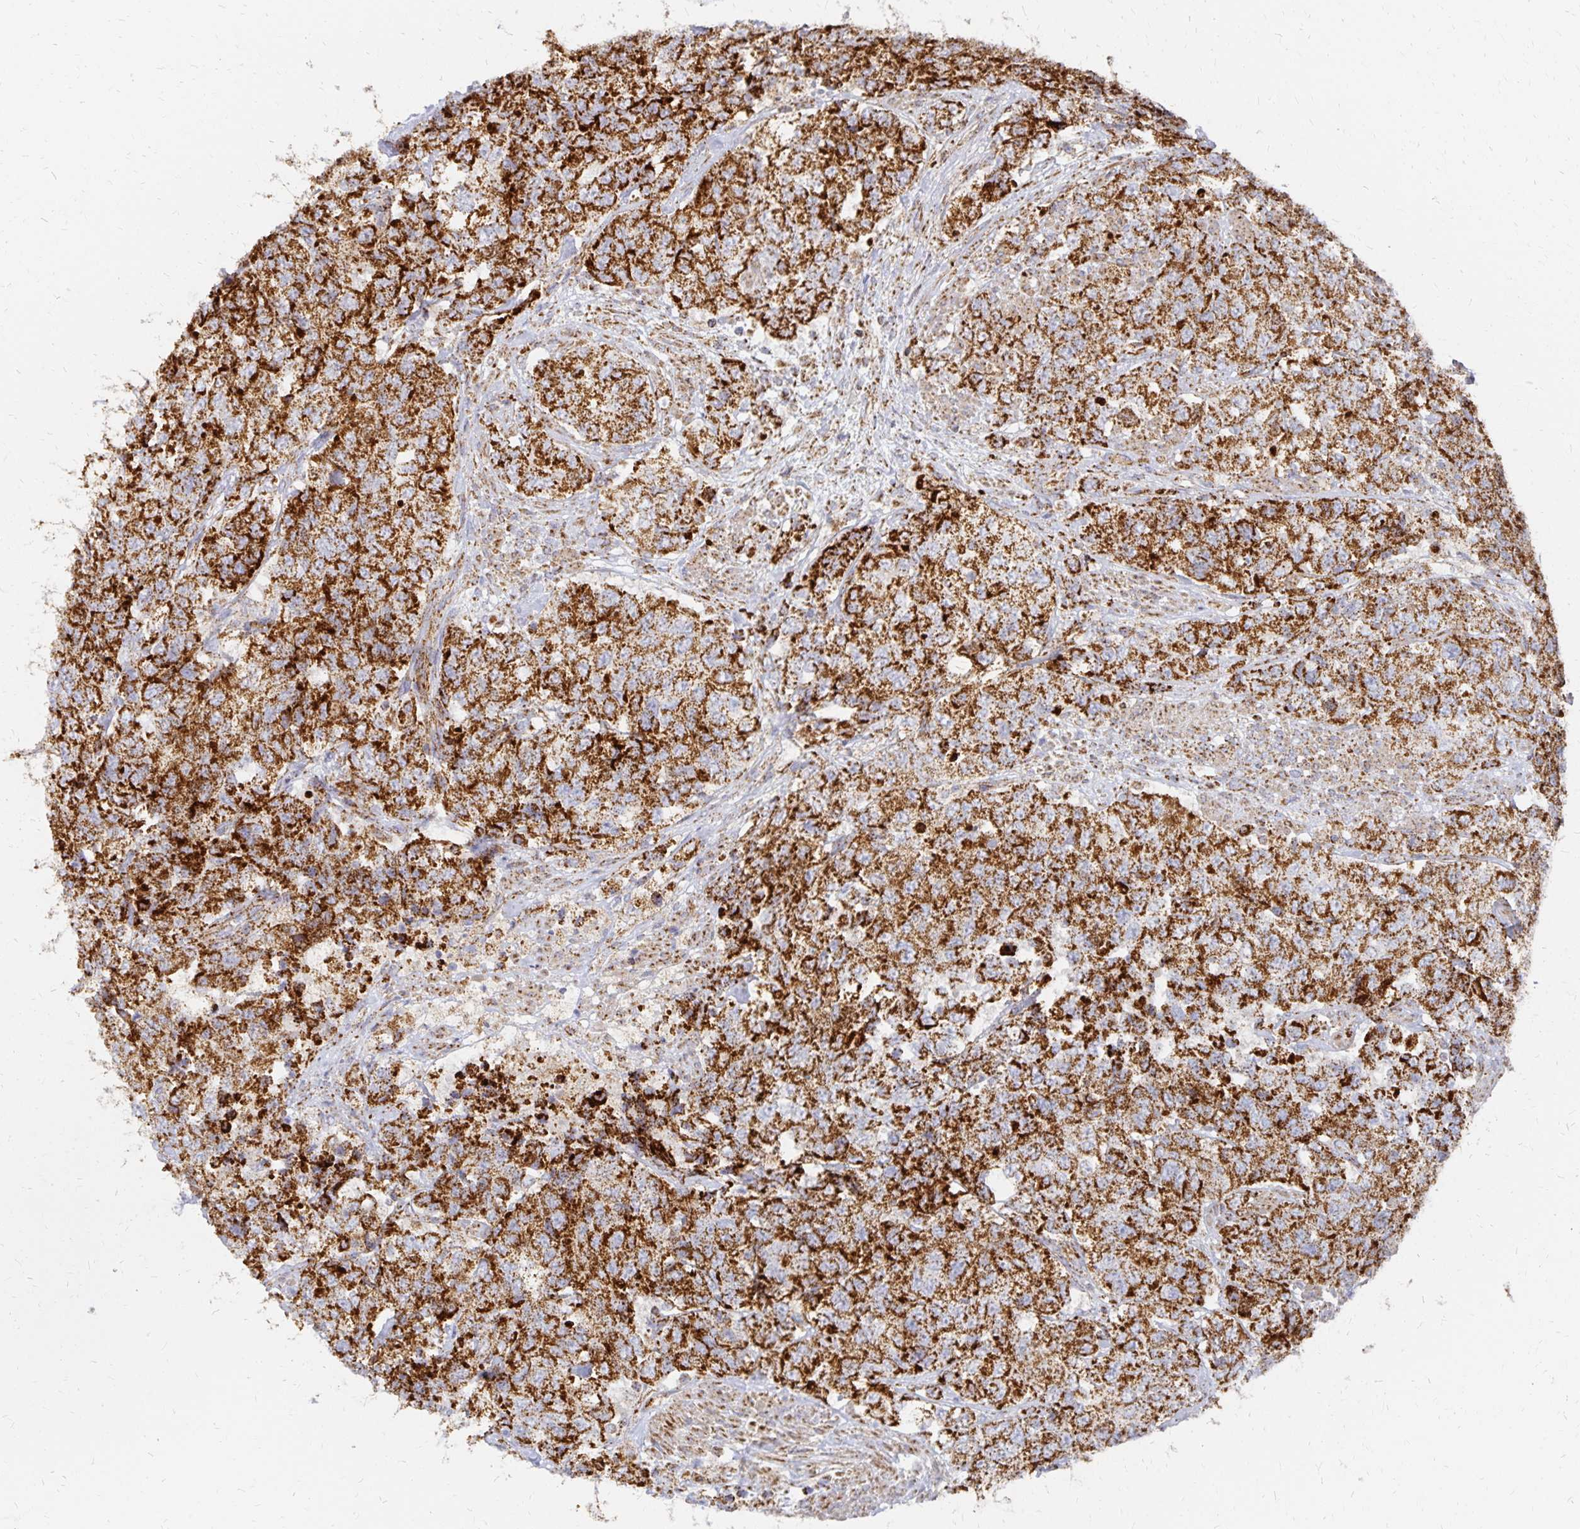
{"staining": {"intensity": "strong", "quantity": ">75%", "location": "cytoplasmic/membranous"}, "tissue": "urothelial cancer", "cell_type": "Tumor cells", "image_type": "cancer", "snomed": [{"axis": "morphology", "description": "Urothelial carcinoma, High grade"}, {"axis": "topography", "description": "Urinary bladder"}], "caption": "Immunohistochemistry of human urothelial cancer reveals high levels of strong cytoplasmic/membranous positivity in approximately >75% of tumor cells.", "gene": "STOML2", "patient": {"sex": "female", "age": 78}}